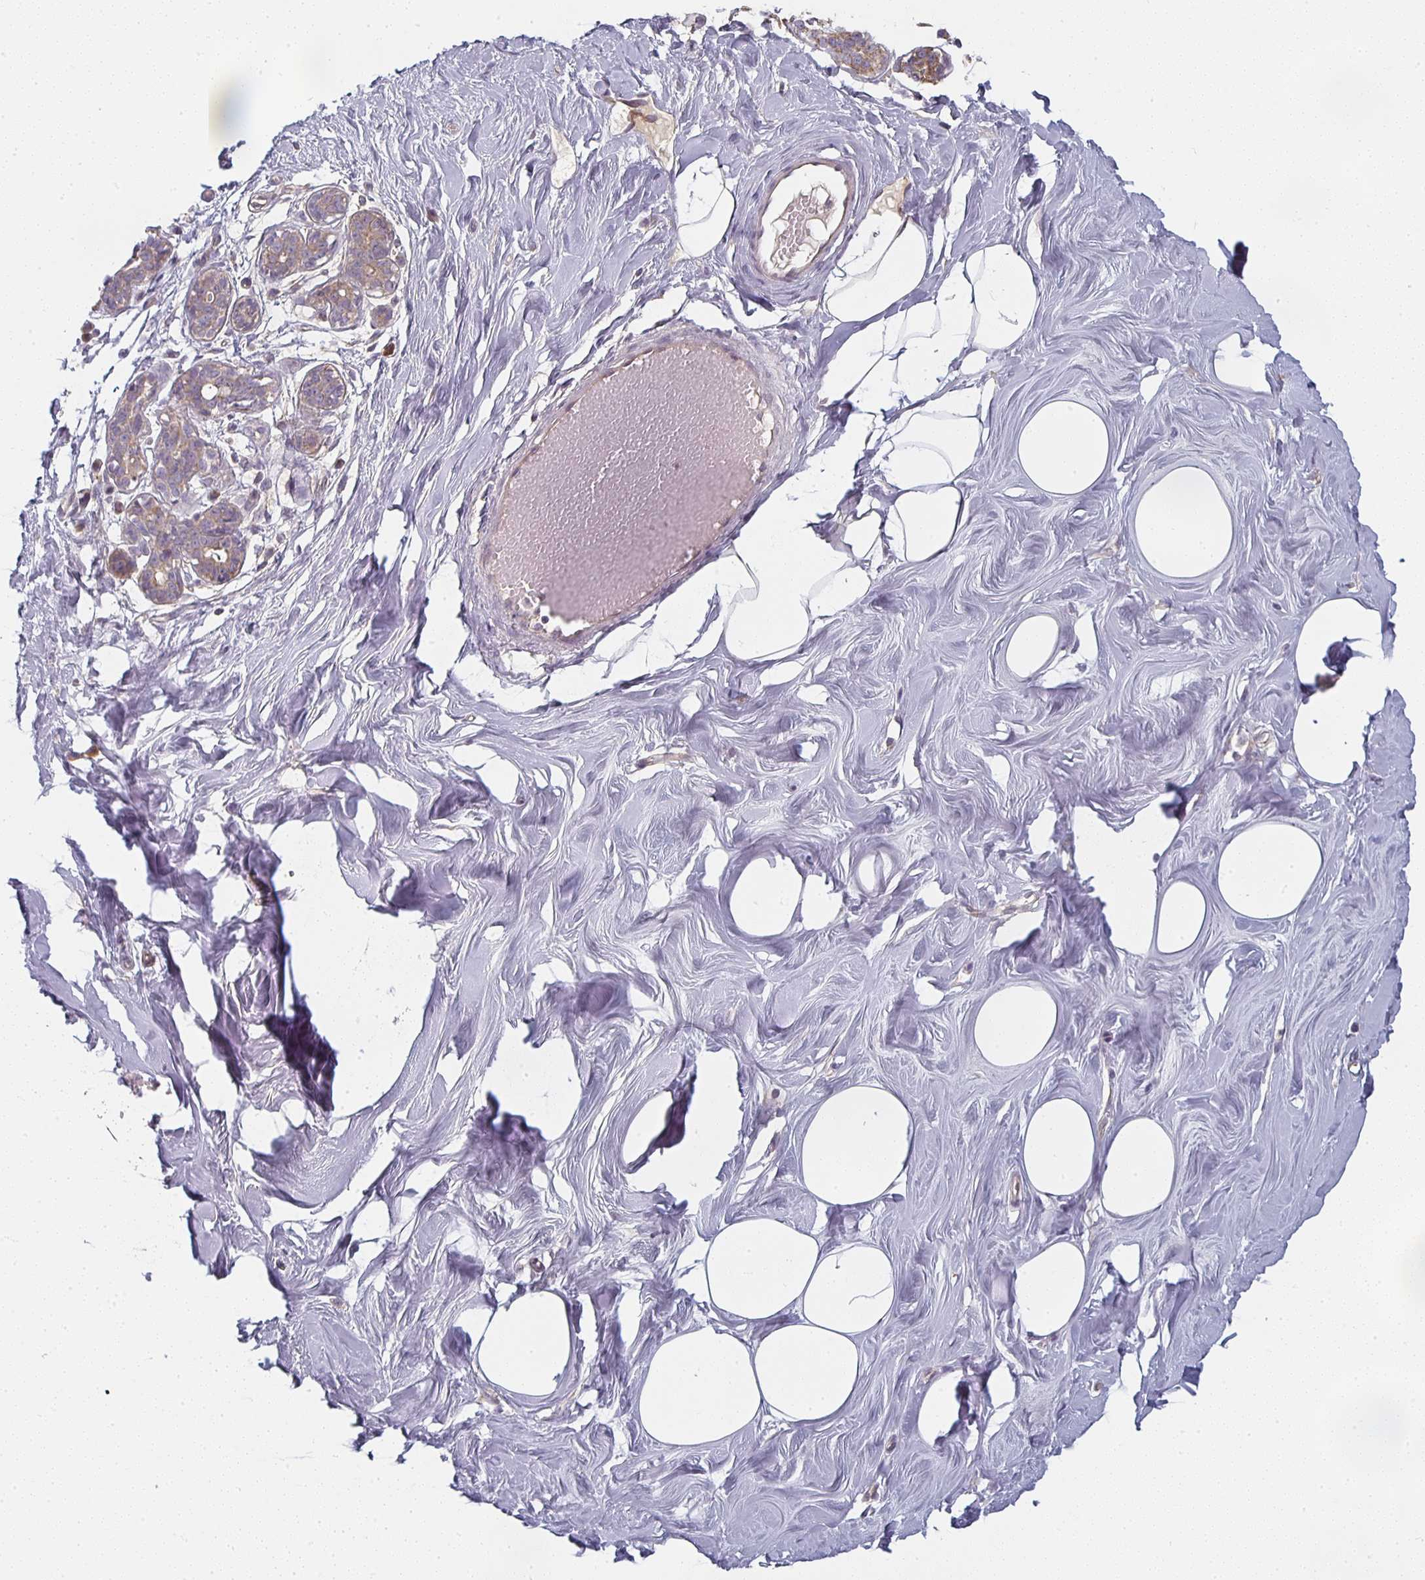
{"staining": {"intensity": "negative", "quantity": "none", "location": "none"}, "tissue": "breast", "cell_type": "Adipocytes", "image_type": "normal", "snomed": [{"axis": "morphology", "description": "Normal tissue, NOS"}, {"axis": "topography", "description": "Breast"}], "caption": "This micrograph is of unremarkable breast stained with immunohistochemistry to label a protein in brown with the nuclei are counter-stained blue. There is no positivity in adipocytes.", "gene": "CTHRC1", "patient": {"sex": "female", "age": 27}}